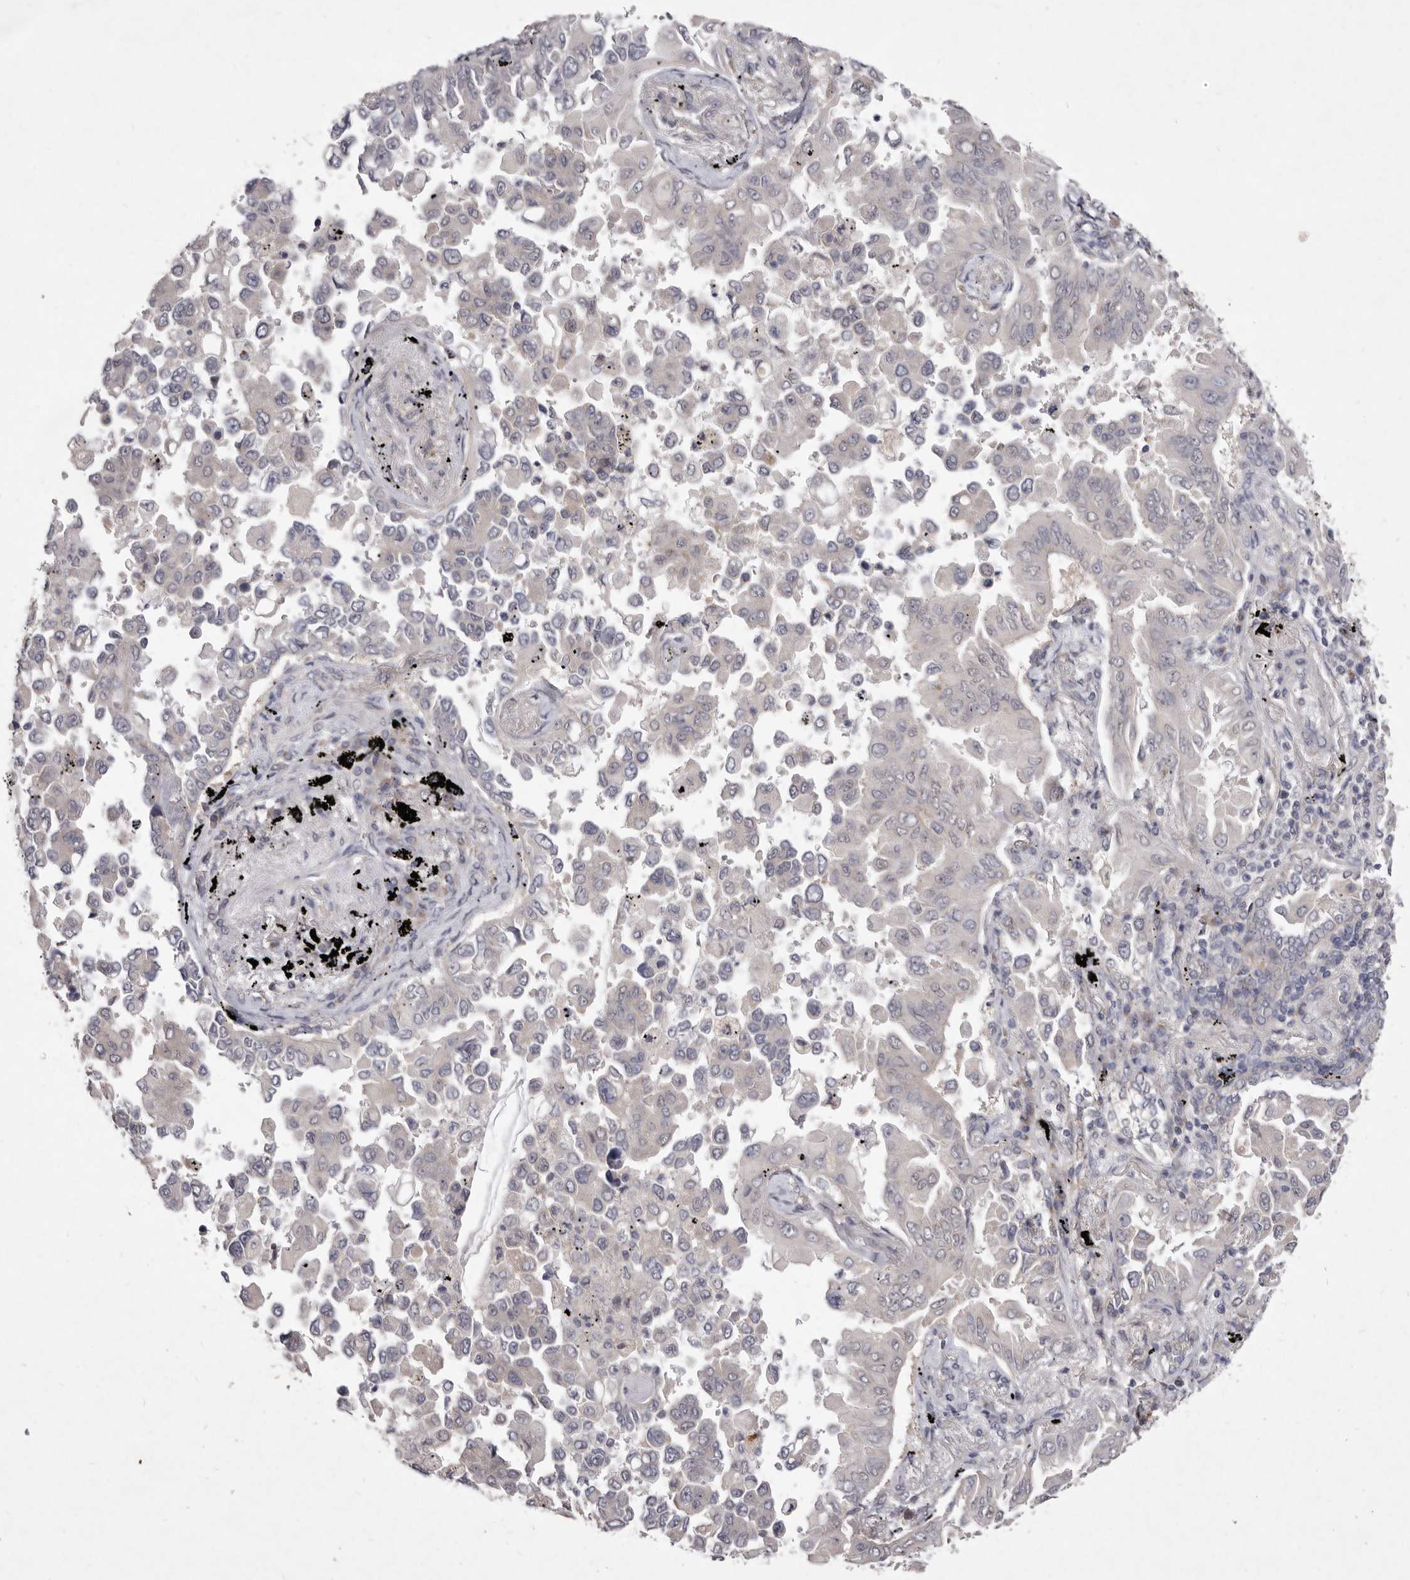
{"staining": {"intensity": "negative", "quantity": "none", "location": "none"}, "tissue": "lung cancer", "cell_type": "Tumor cells", "image_type": "cancer", "snomed": [{"axis": "morphology", "description": "Adenocarcinoma, NOS"}, {"axis": "topography", "description": "Lung"}], "caption": "Lung adenocarcinoma was stained to show a protein in brown. There is no significant positivity in tumor cells. Brightfield microscopy of immunohistochemistry stained with DAB (brown) and hematoxylin (blue), captured at high magnification.", "gene": "P2RX6", "patient": {"sex": "female", "age": 67}}